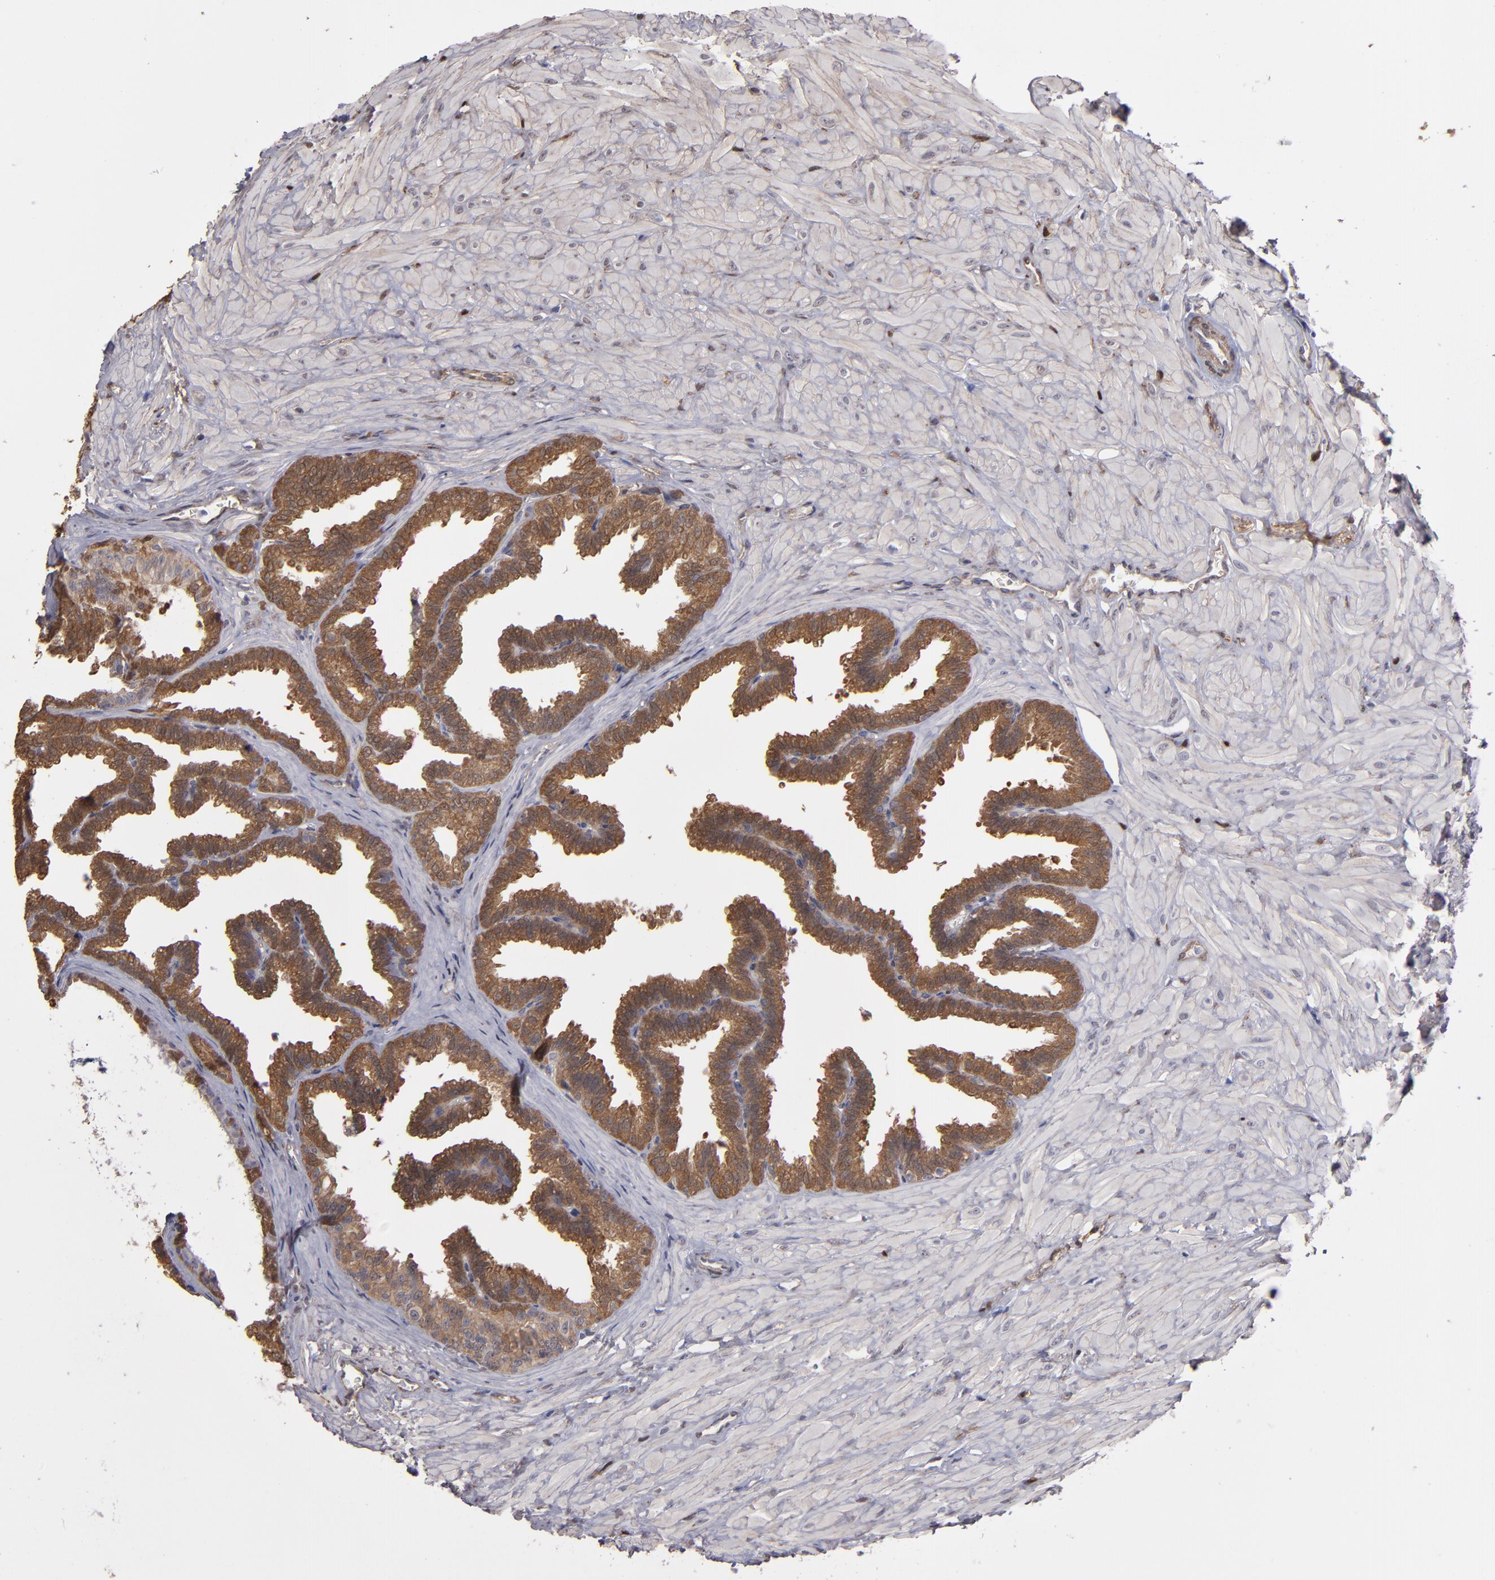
{"staining": {"intensity": "moderate", "quantity": ">75%", "location": "cytoplasmic/membranous"}, "tissue": "seminal vesicle", "cell_type": "Glandular cells", "image_type": "normal", "snomed": [{"axis": "morphology", "description": "Normal tissue, NOS"}, {"axis": "topography", "description": "Seminal veicle"}], "caption": "A brown stain labels moderate cytoplasmic/membranous expression of a protein in glandular cells of unremarkable human seminal vesicle. (DAB (3,3'-diaminobenzidine) IHC with brightfield microscopy, high magnification).", "gene": "NDRG2", "patient": {"sex": "male", "age": 26}}